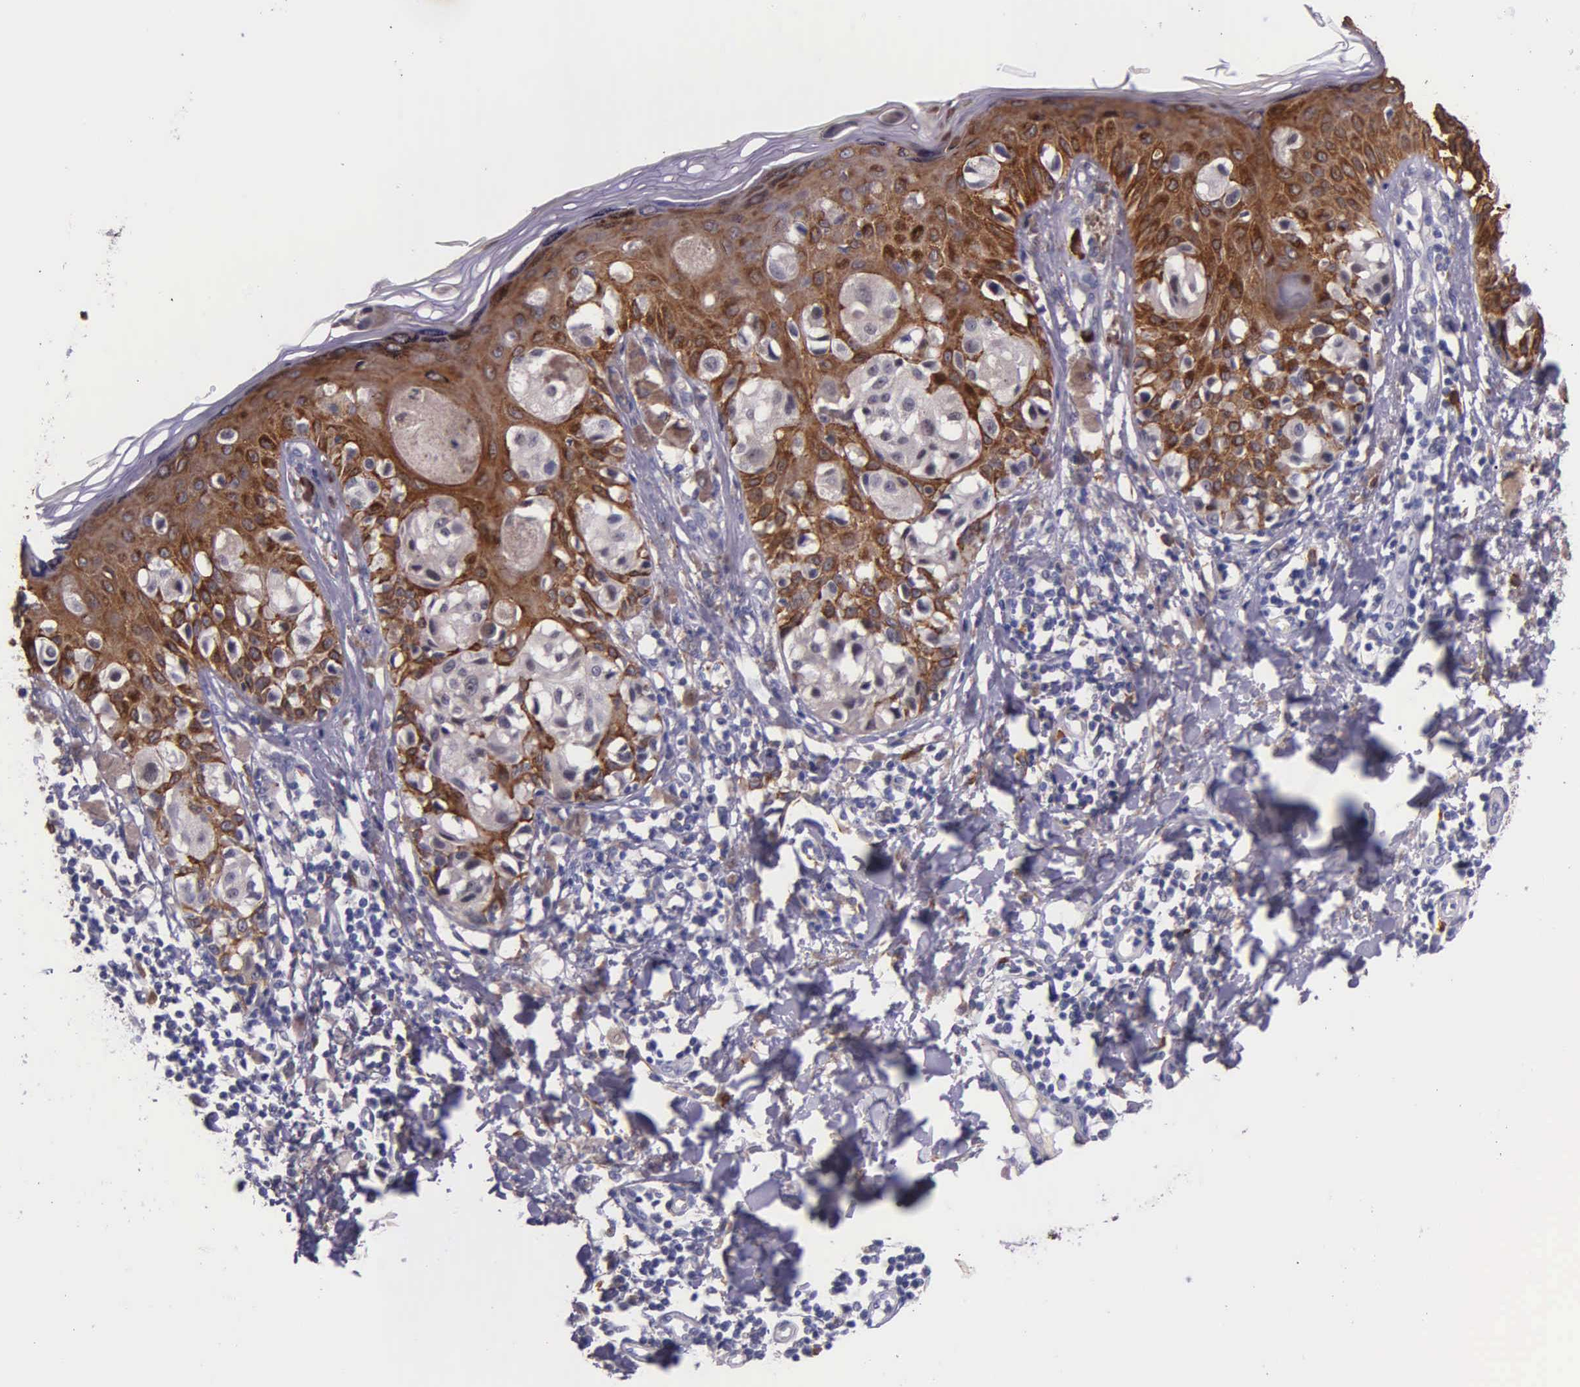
{"staining": {"intensity": "negative", "quantity": "none", "location": "none"}, "tissue": "melanoma", "cell_type": "Tumor cells", "image_type": "cancer", "snomed": [{"axis": "morphology", "description": "Malignant melanoma, NOS"}, {"axis": "topography", "description": "Skin"}], "caption": "Melanoma was stained to show a protein in brown. There is no significant positivity in tumor cells.", "gene": "AHNAK2", "patient": {"sex": "female", "age": 55}}